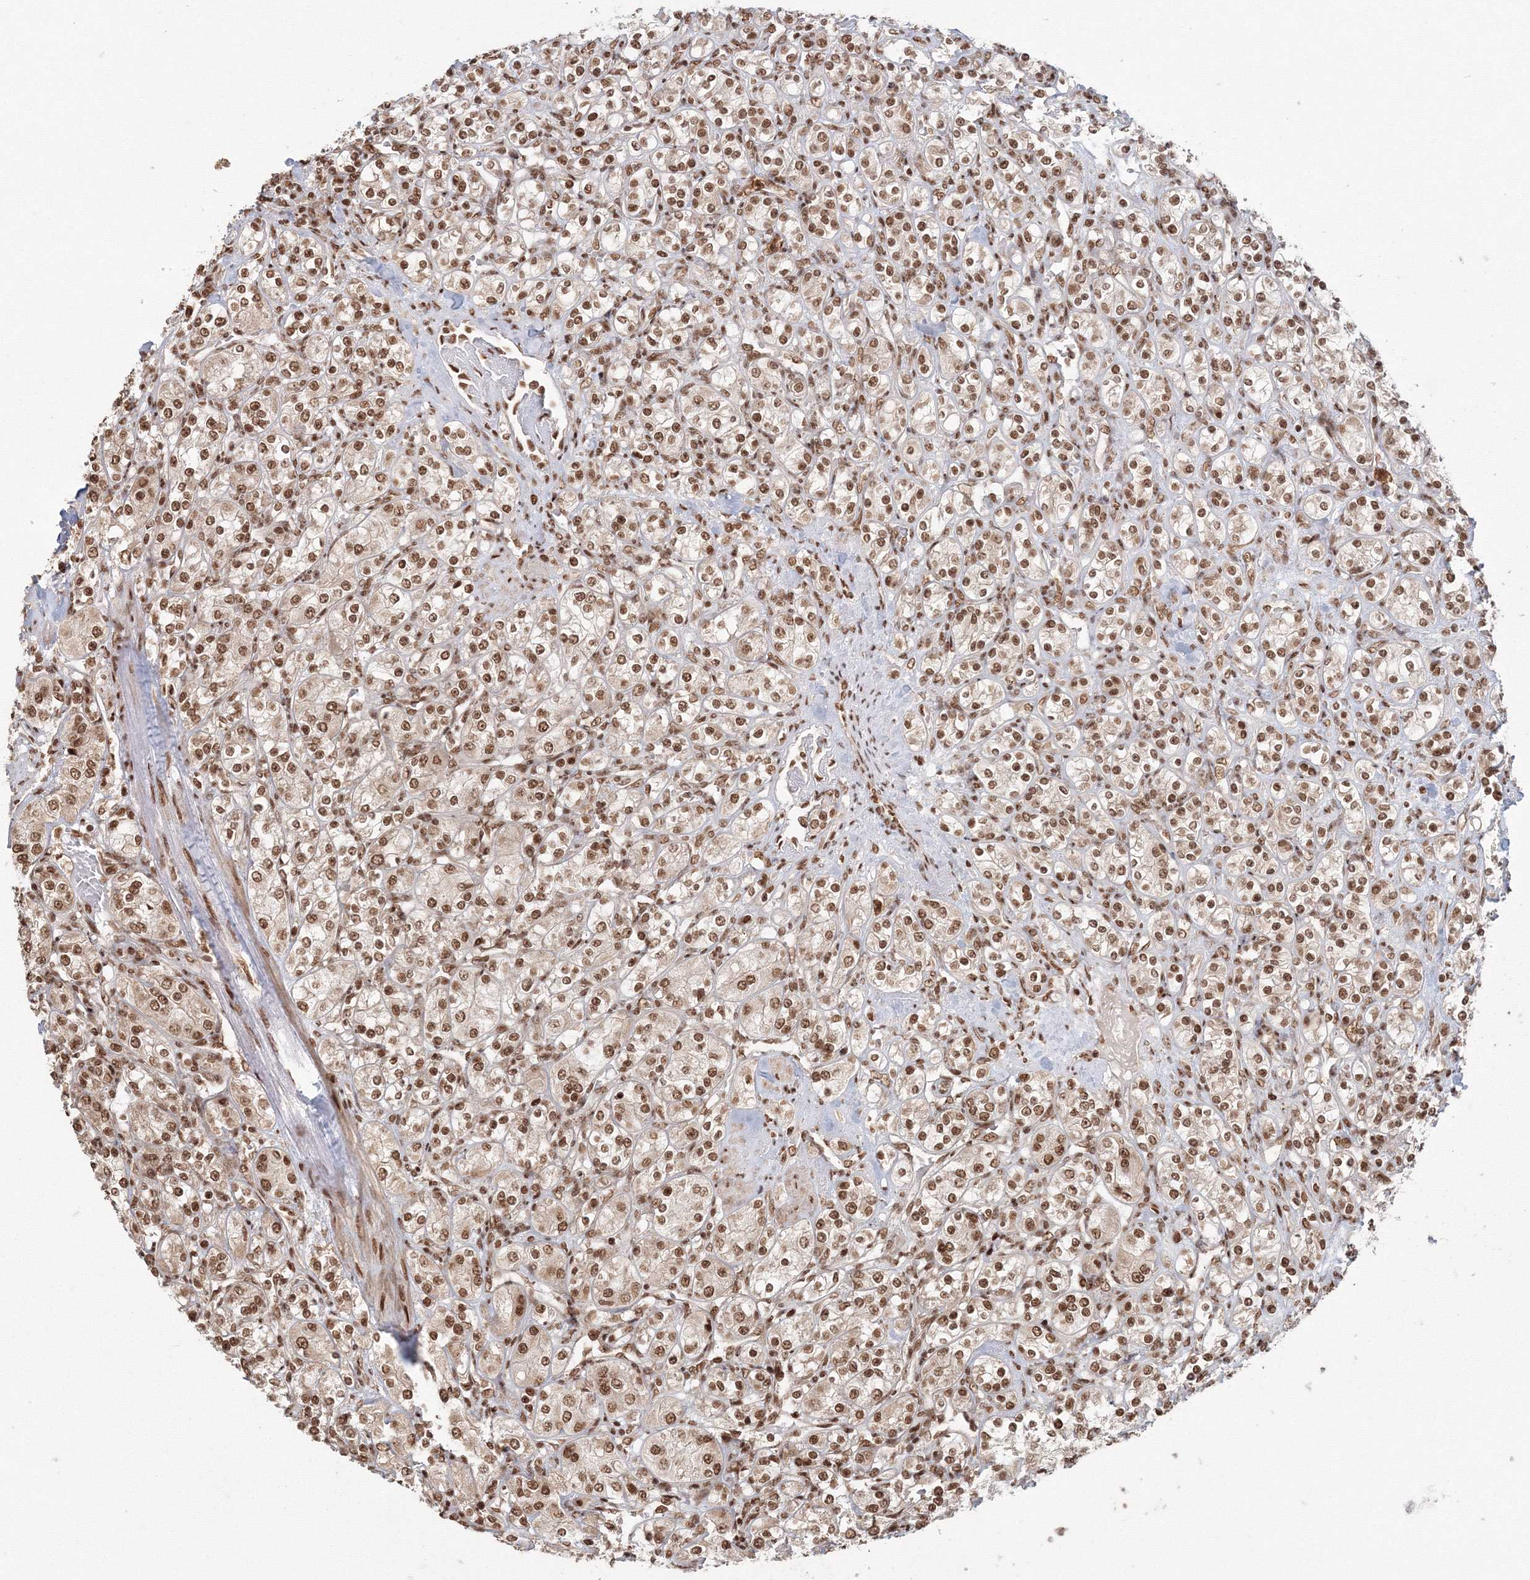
{"staining": {"intensity": "moderate", "quantity": ">75%", "location": "nuclear"}, "tissue": "renal cancer", "cell_type": "Tumor cells", "image_type": "cancer", "snomed": [{"axis": "morphology", "description": "Adenocarcinoma, NOS"}, {"axis": "topography", "description": "Kidney"}], "caption": "Moderate nuclear expression is present in about >75% of tumor cells in renal cancer (adenocarcinoma).", "gene": "KIF20A", "patient": {"sex": "male", "age": 77}}